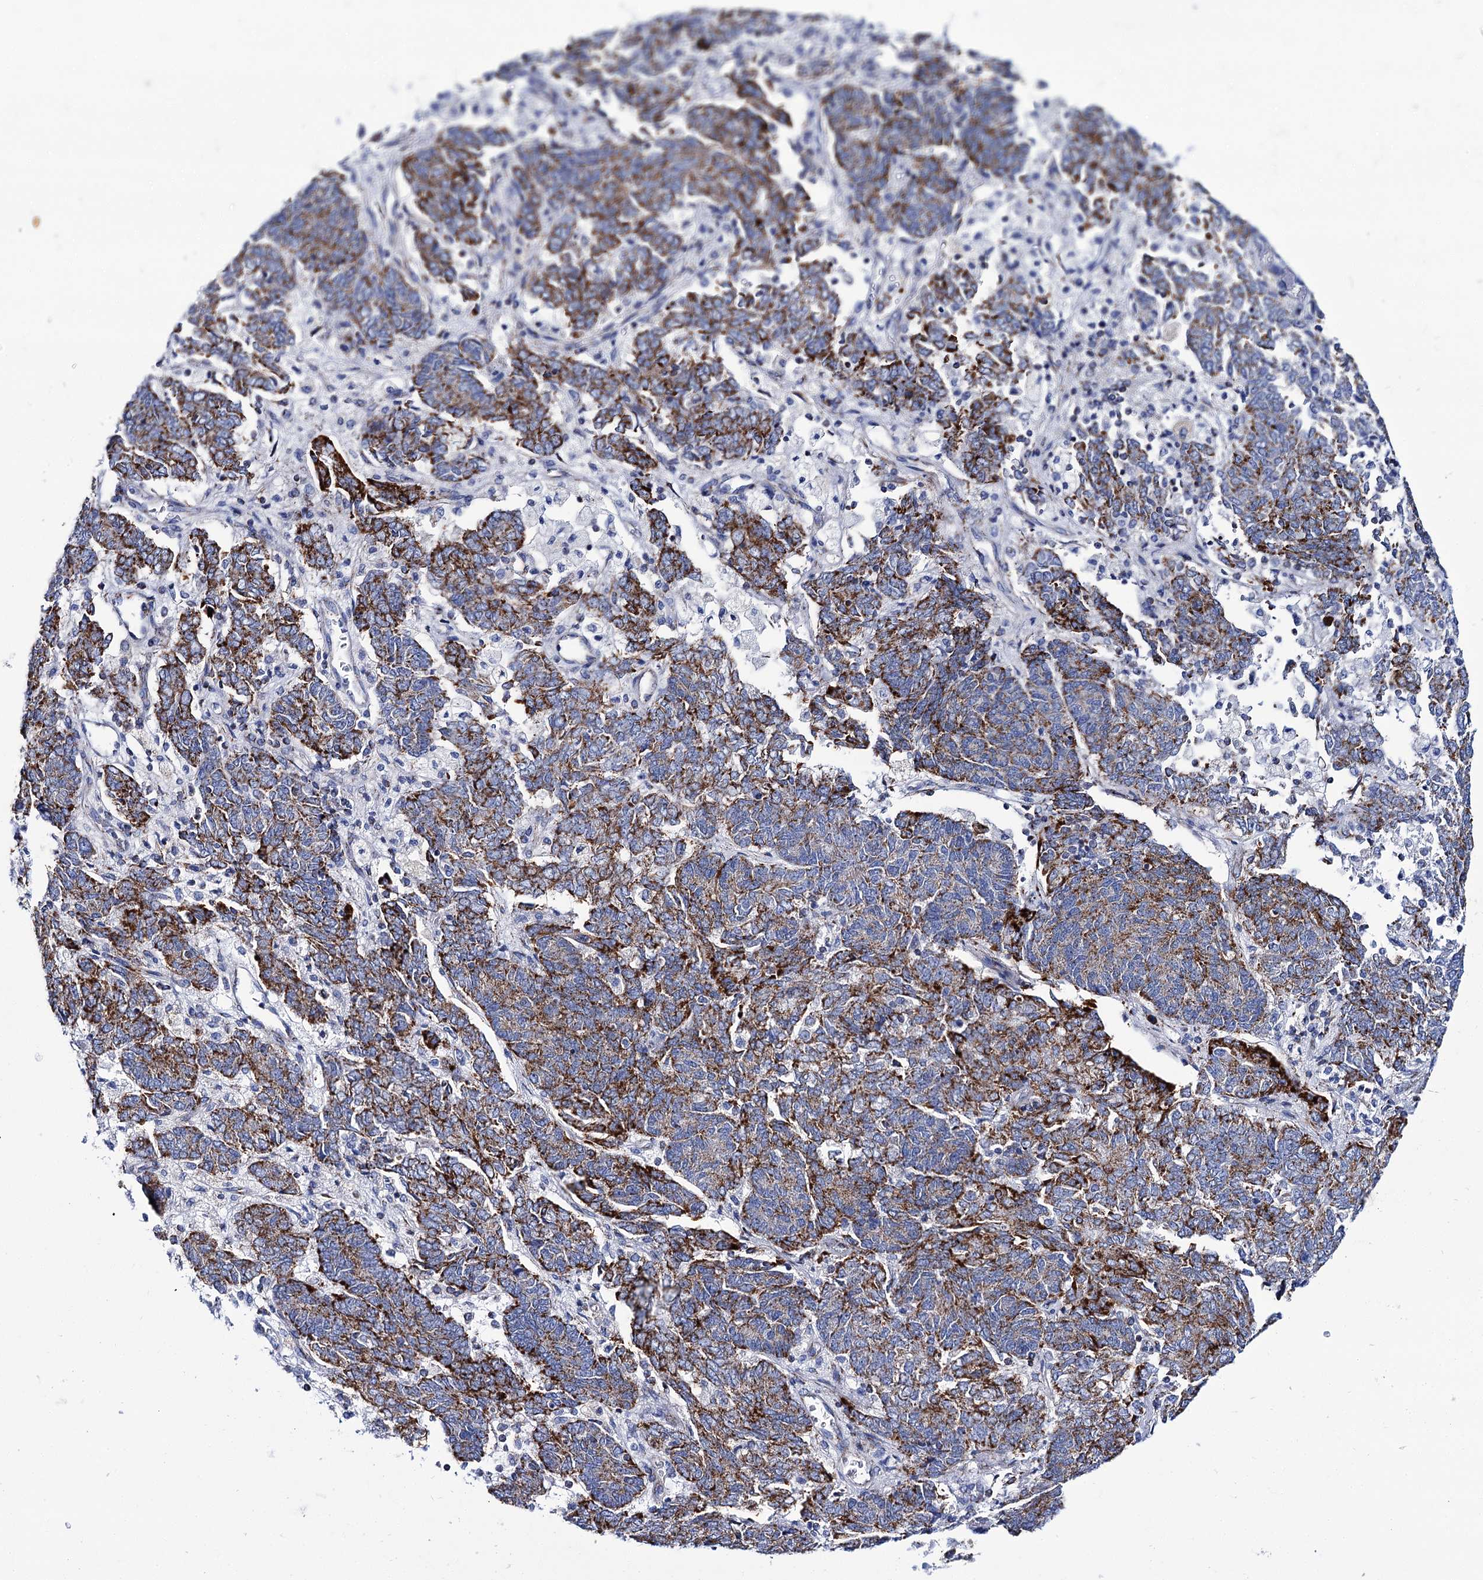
{"staining": {"intensity": "strong", "quantity": "25%-75%", "location": "cytoplasmic/membranous"}, "tissue": "endometrial cancer", "cell_type": "Tumor cells", "image_type": "cancer", "snomed": [{"axis": "morphology", "description": "Adenocarcinoma, NOS"}, {"axis": "topography", "description": "Endometrium"}], "caption": "Immunohistochemical staining of endometrial cancer demonstrates high levels of strong cytoplasmic/membranous staining in about 25%-75% of tumor cells. (Stains: DAB (3,3'-diaminobenzidine) in brown, nuclei in blue, Microscopy: brightfield microscopy at high magnification).", "gene": "UBASH3B", "patient": {"sex": "female", "age": 80}}